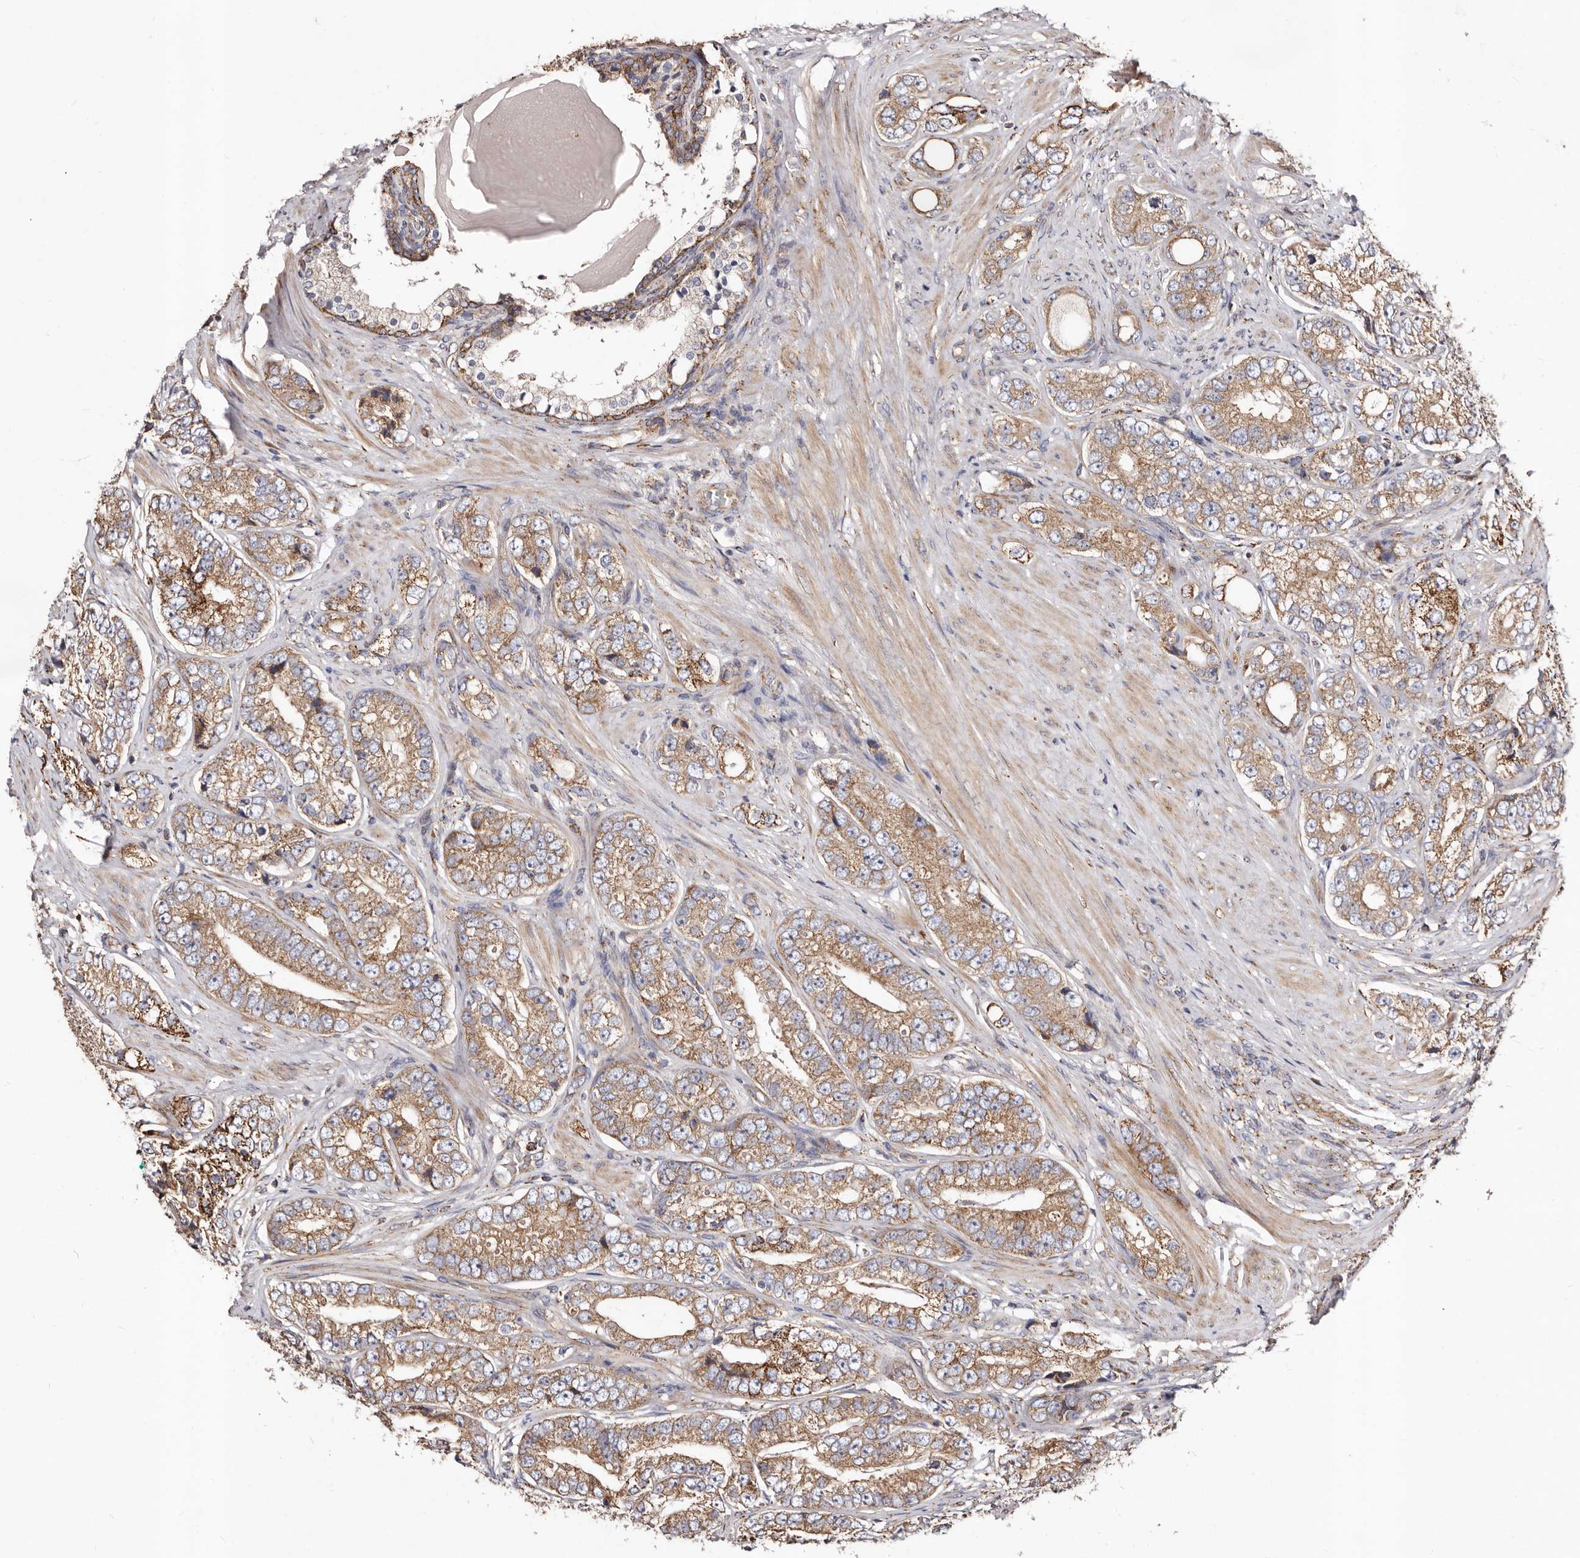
{"staining": {"intensity": "moderate", "quantity": ">75%", "location": "cytoplasmic/membranous"}, "tissue": "prostate cancer", "cell_type": "Tumor cells", "image_type": "cancer", "snomed": [{"axis": "morphology", "description": "Adenocarcinoma, High grade"}, {"axis": "topography", "description": "Prostate"}], "caption": "Immunohistochemistry photomicrograph of prostate cancer (adenocarcinoma (high-grade)) stained for a protein (brown), which shows medium levels of moderate cytoplasmic/membranous expression in approximately >75% of tumor cells.", "gene": "LUZP1", "patient": {"sex": "male", "age": 56}}